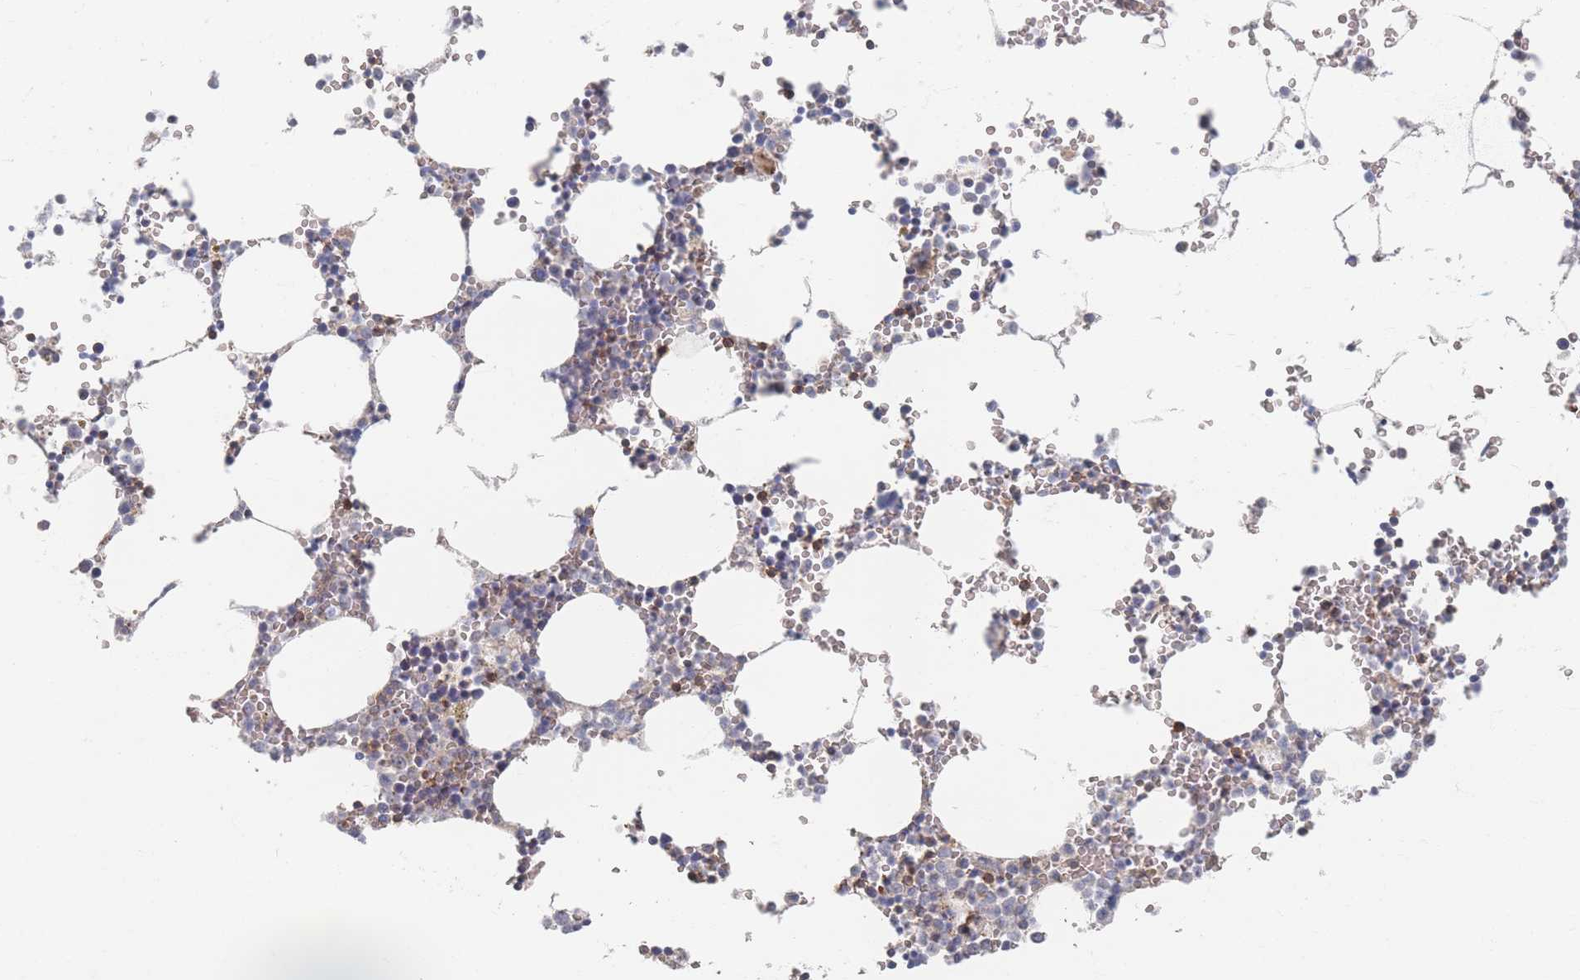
{"staining": {"intensity": "weak", "quantity": "<25%", "location": "cytoplasmic/membranous"}, "tissue": "bone marrow", "cell_type": "Hematopoietic cells", "image_type": "normal", "snomed": [{"axis": "morphology", "description": "Normal tissue, NOS"}, {"axis": "topography", "description": "Bone marrow"}], "caption": "Immunohistochemistry of benign human bone marrow exhibits no expression in hematopoietic cells. (Stains: DAB immunohistochemistry (IHC) with hematoxylin counter stain, Microscopy: brightfield microscopy at high magnification).", "gene": "ZKSCAN7", "patient": {"sex": "female", "age": 64}}